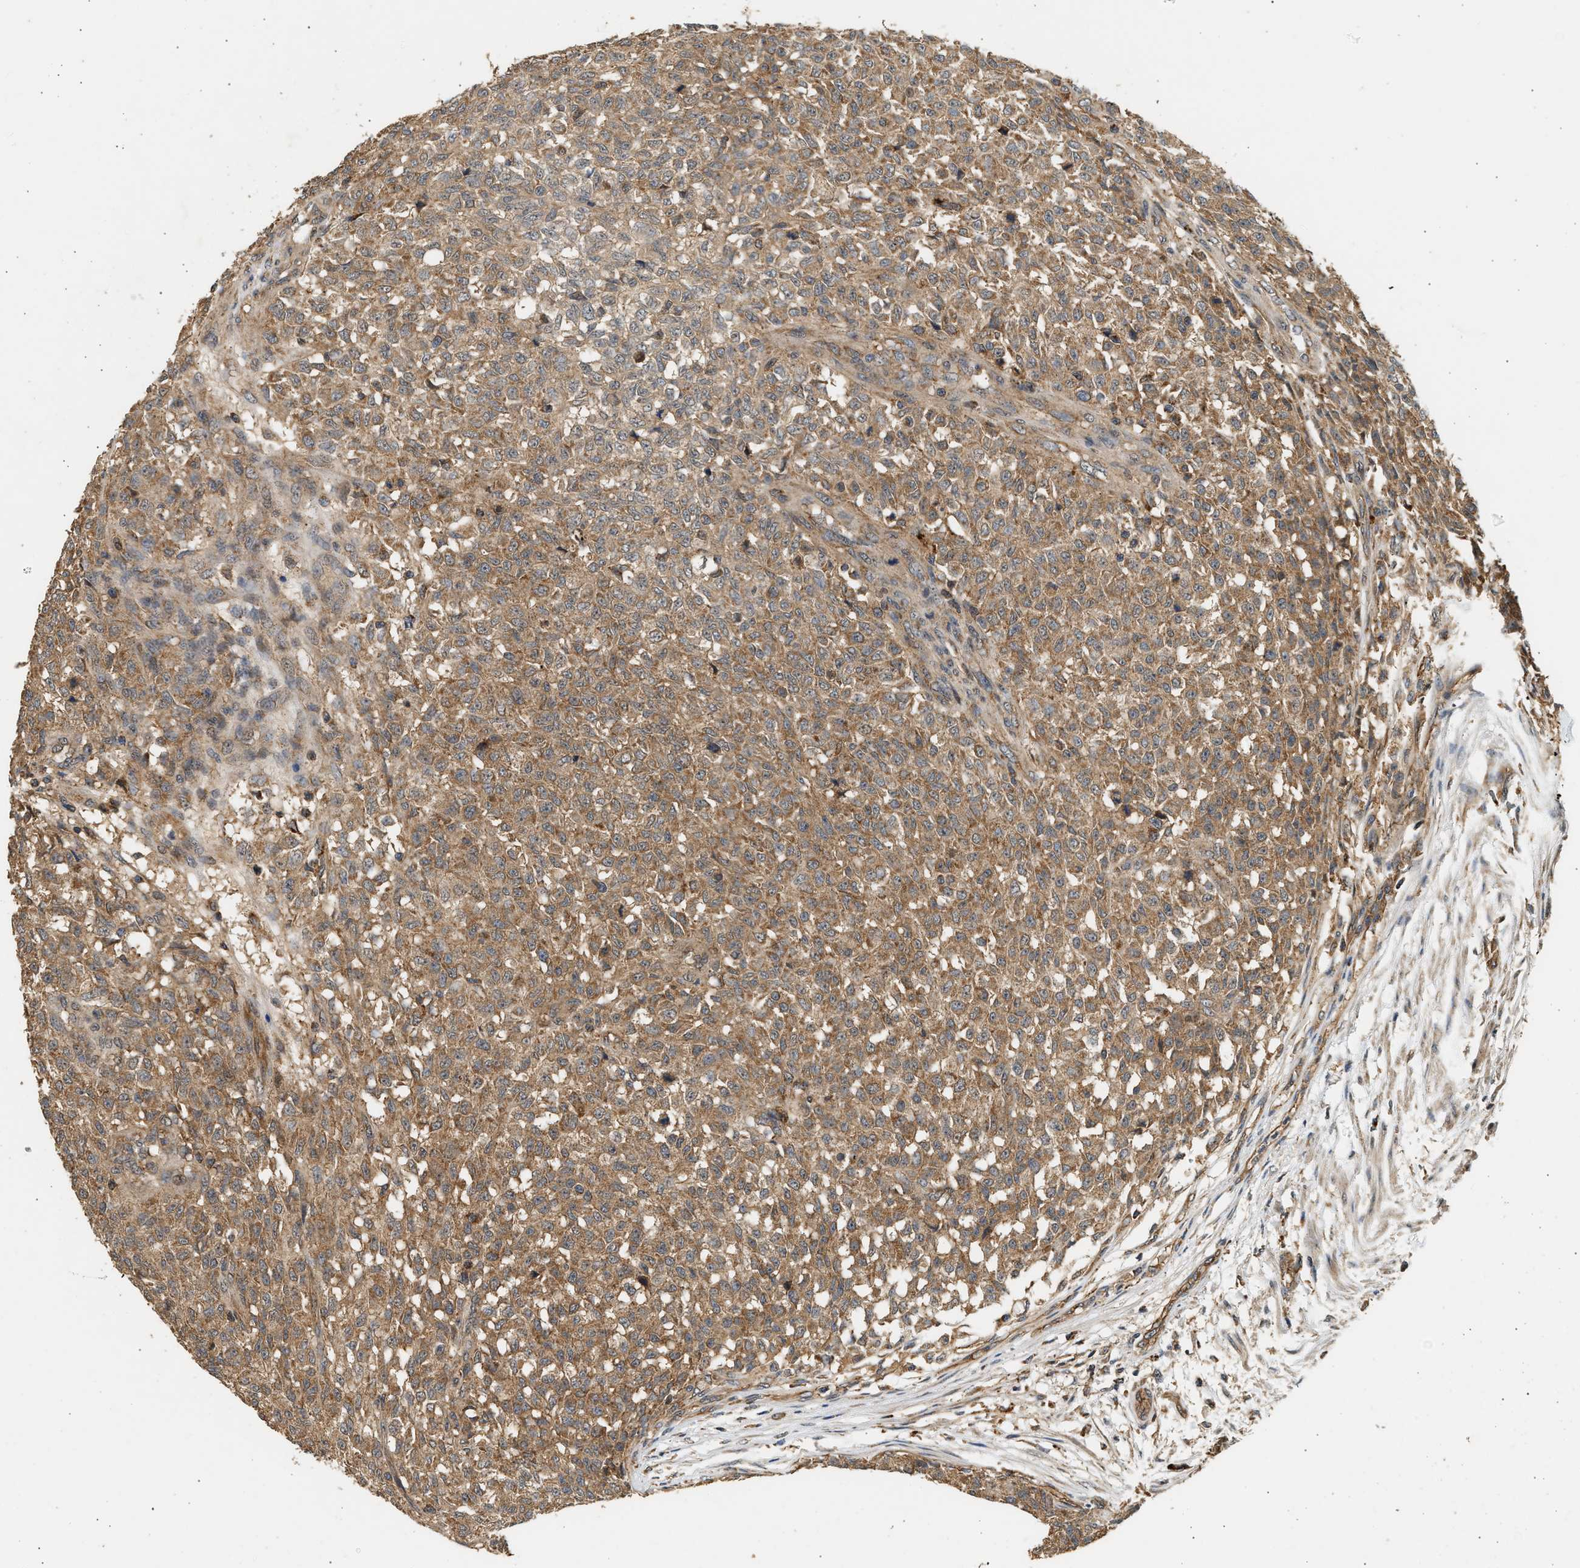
{"staining": {"intensity": "moderate", "quantity": ">75%", "location": "cytoplasmic/membranous"}, "tissue": "testis cancer", "cell_type": "Tumor cells", "image_type": "cancer", "snomed": [{"axis": "morphology", "description": "Seminoma, NOS"}, {"axis": "topography", "description": "Testis"}], "caption": "Testis seminoma tissue demonstrates moderate cytoplasmic/membranous staining in approximately >75% of tumor cells", "gene": "DUSP14", "patient": {"sex": "male", "age": 59}}